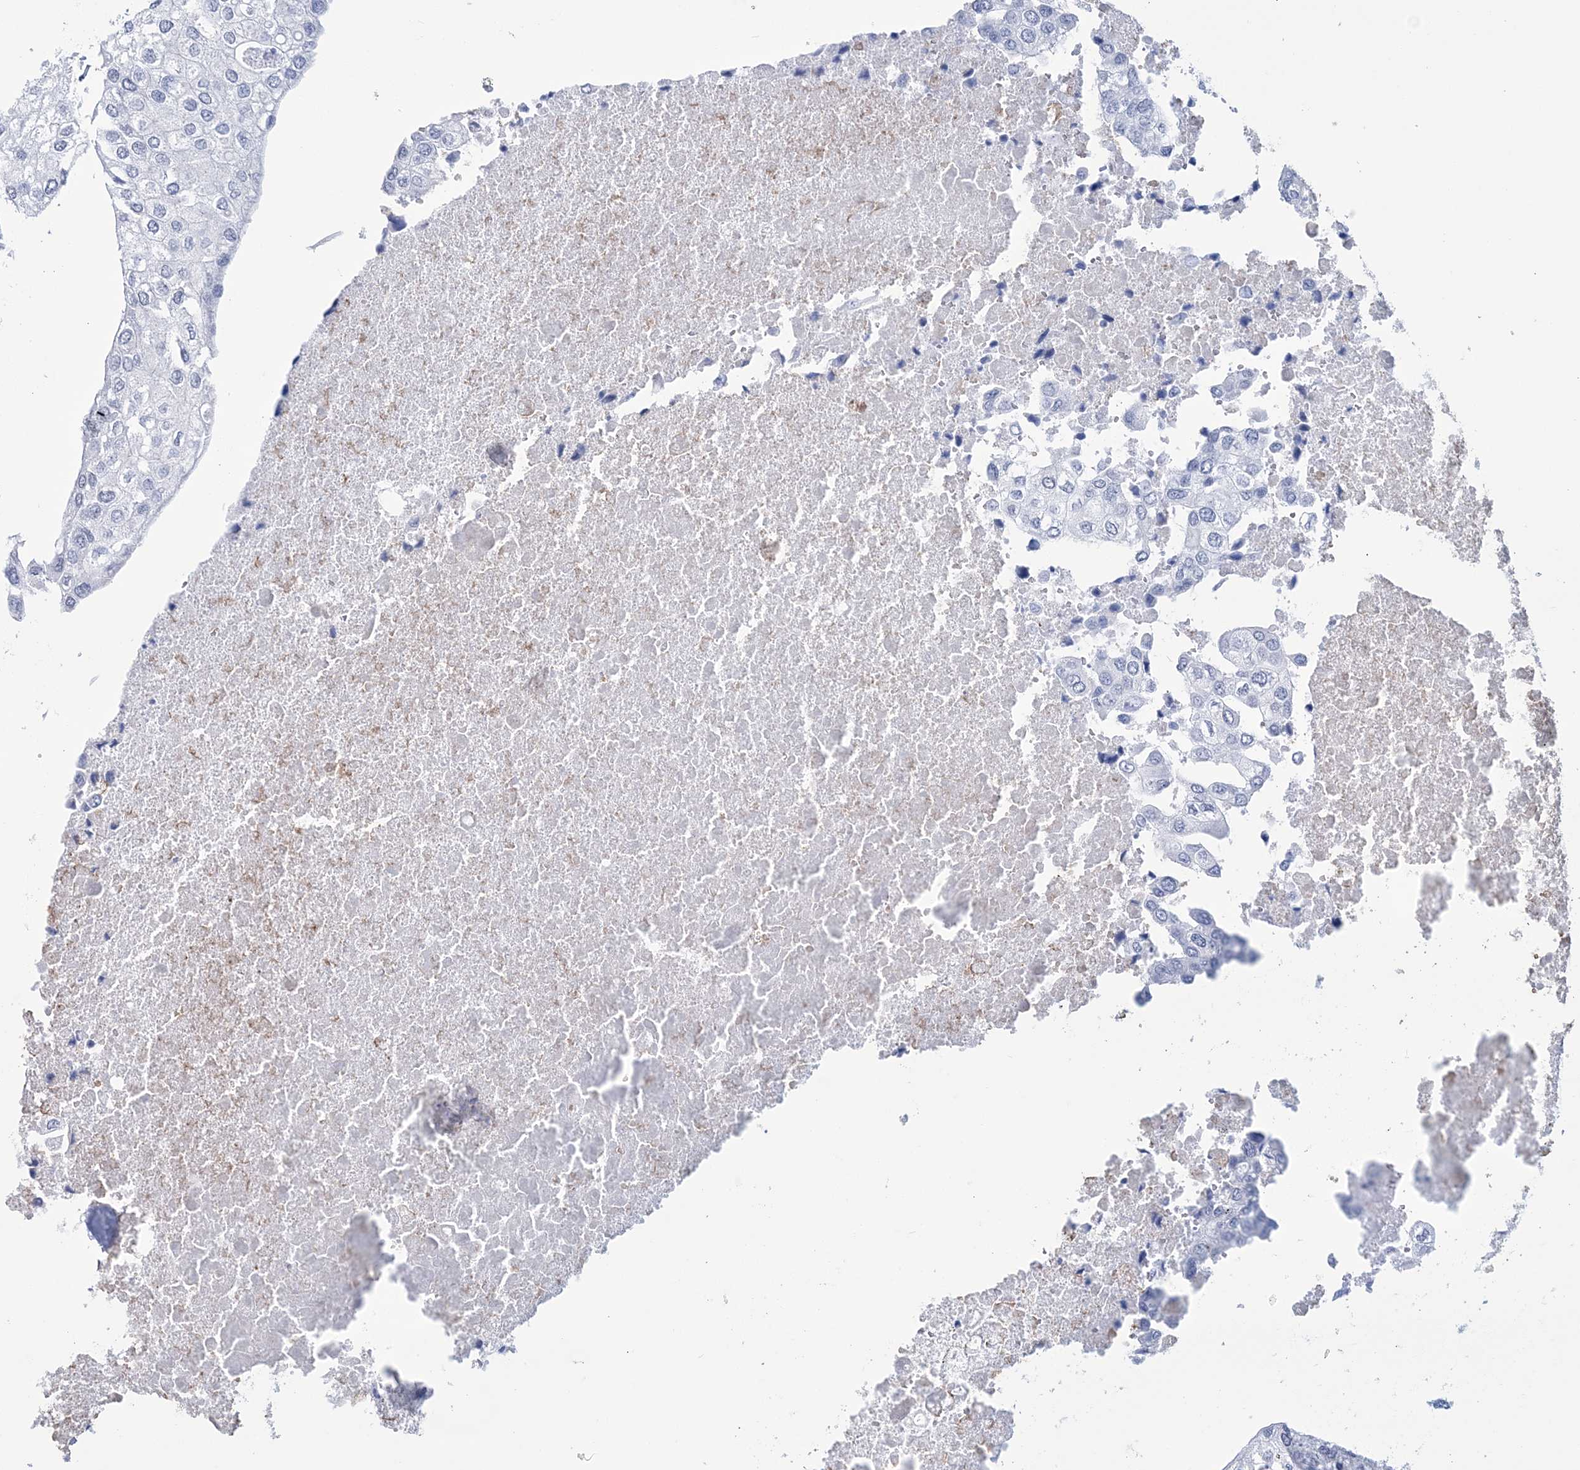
{"staining": {"intensity": "negative", "quantity": "none", "location": "none"}, "tissue": "urothelial cancer", "cell_type": "Tumor cells", "image_type": "cancer", "snomed": [{"axis": "morphology", "description": "Urothelial carcinoma, High grade"}, {"axis": "topography", "description": "Urinary bladder"}], "caption": "Photomicrograph shows no protein expression in tumor cells of urothelial carcinoma (high-grade) tissue.", "gene": "DPCD", "patient": {"sex": "male", "age": 64}}